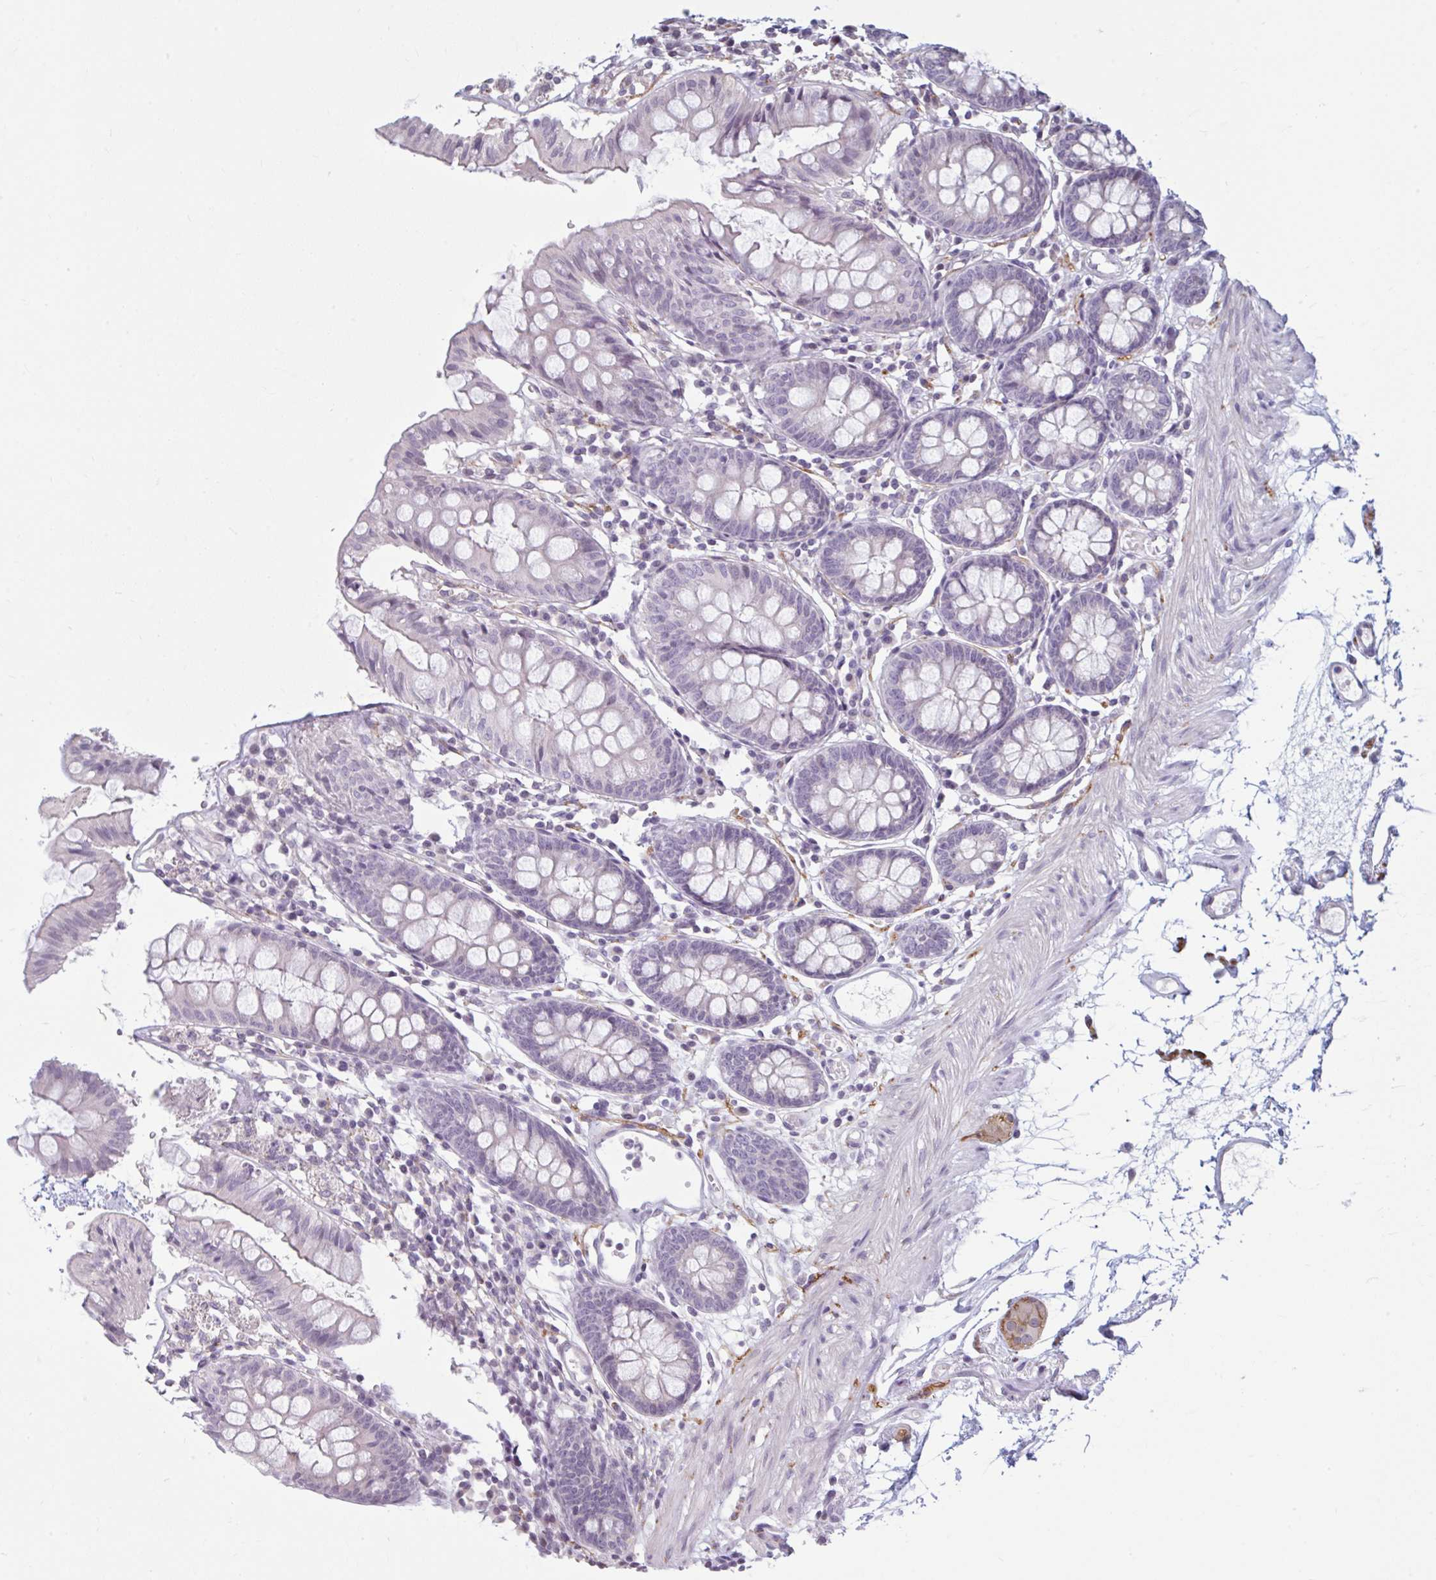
{"staining": {"intensity": "negative", "quantity": "none", "location": "none"}, "tissue": "colon", "cell_type": "Endothelial cells", "image_type": "normal", "snomed": [{"axis": "morphology", "description": "Normal tissue, NOS"}, {"axis": "topography", "description": "Colon"}], "caption": "This photomicrograph is of normal colon stained with IHC to label a protein in brown with the nuclei are counter-stained blue. There is no expression in endothelial cells.", "gene": "CDH19", "patient": {"sex": "female", "age": 84}}